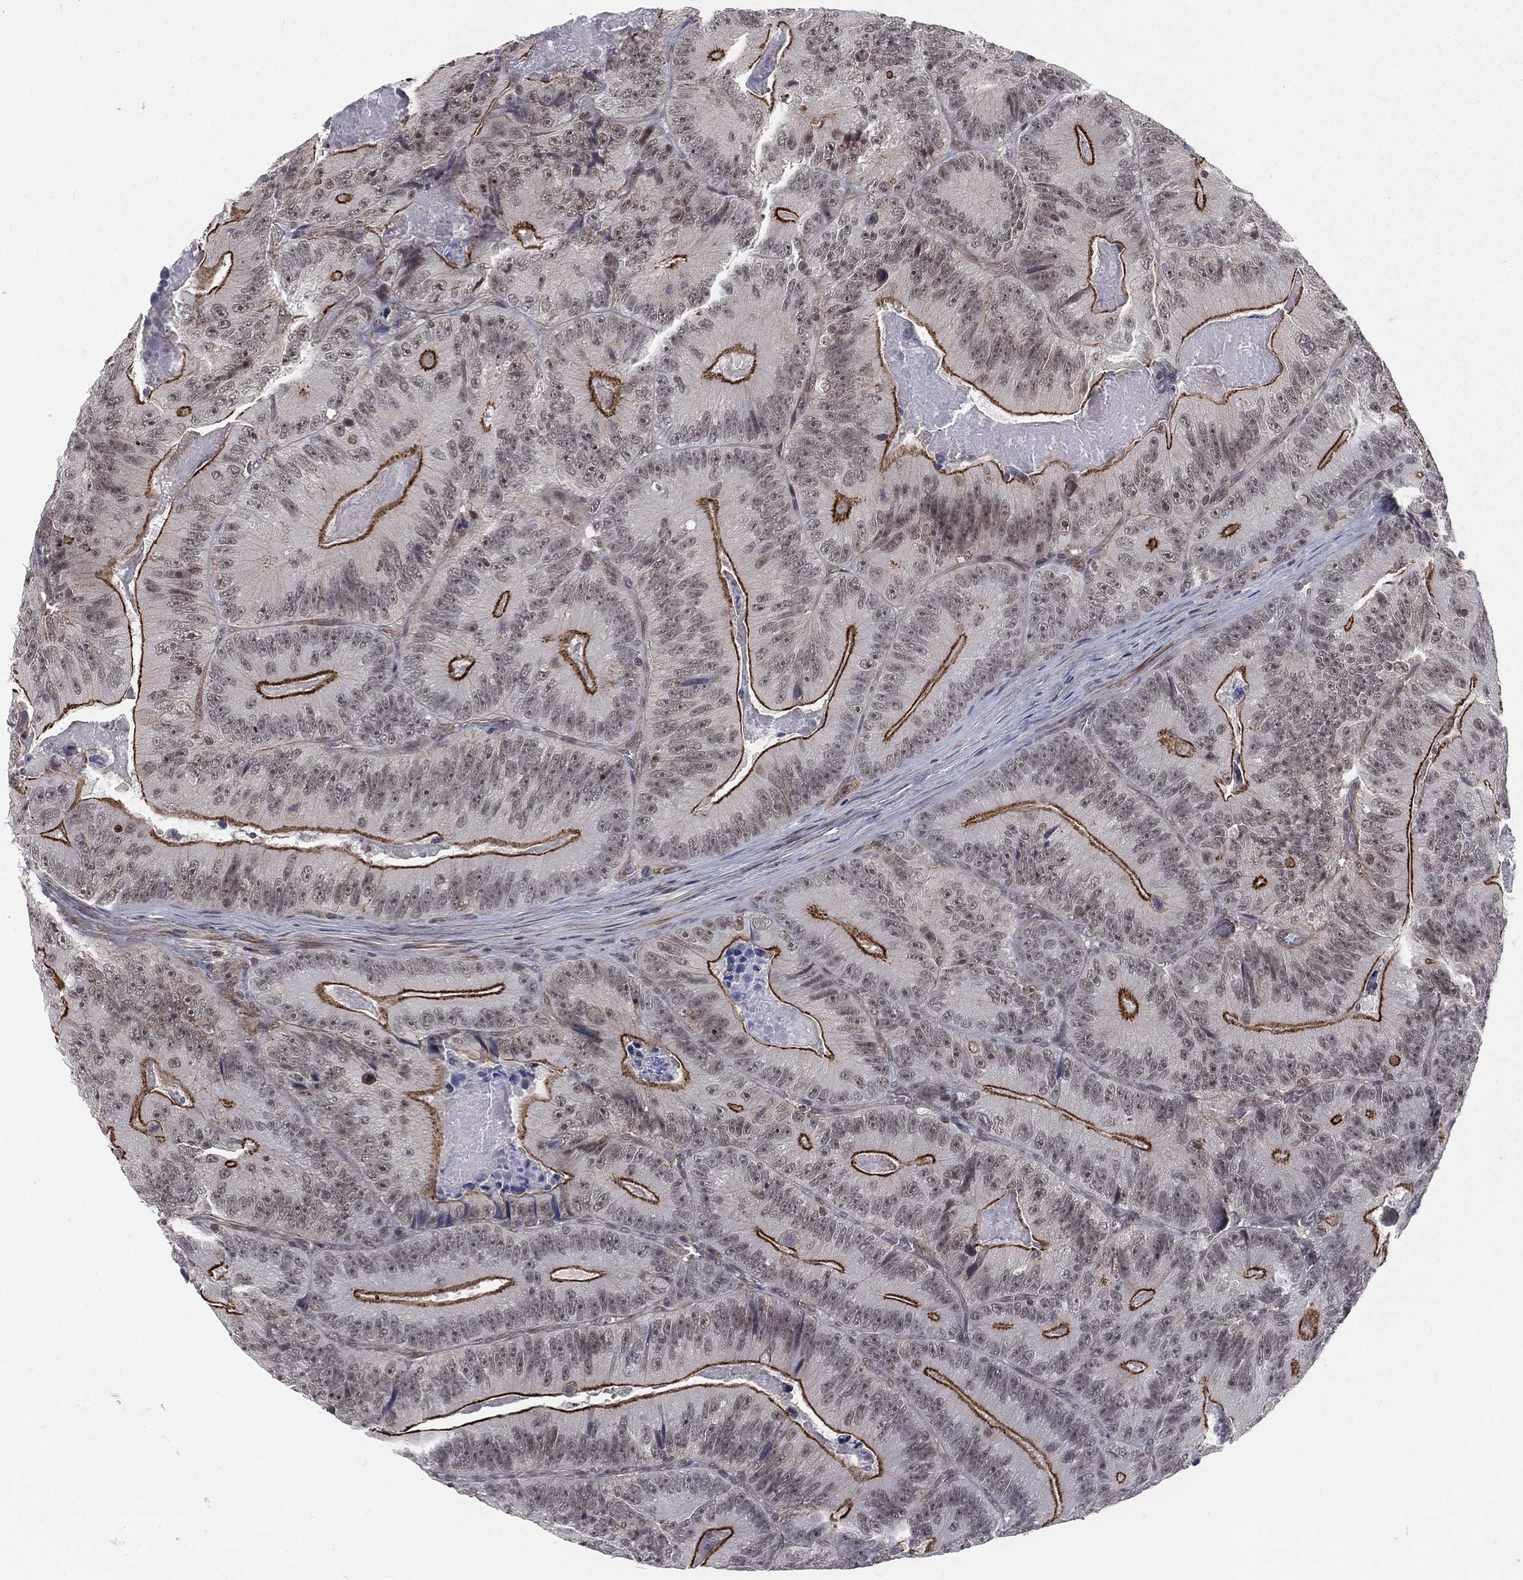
{"staining": {"intensity": "strong", "quantity": "25%-75%", "location": "cytoplasmic/membranous,nuclear"}, "tissue": "colorectal cancer", "cell_type": "Tumor cells", "image_type": "cancer", "snomed": [{"axis": "morphology", "description": "Adenocarcinoma, NOS"}, {"axis": "topography", "description": "Colon"}], "caption": "High-power microscopy captured an immunohistochemistry (IHC) micrograph of adenocarcinoma (colorectal), revealing strong cytoplasmic/membranous and nuclear staining in about 25%-75% of tumor cells.", "gene": "MORC2", "patient": {"sex": "female", "age": 86}}